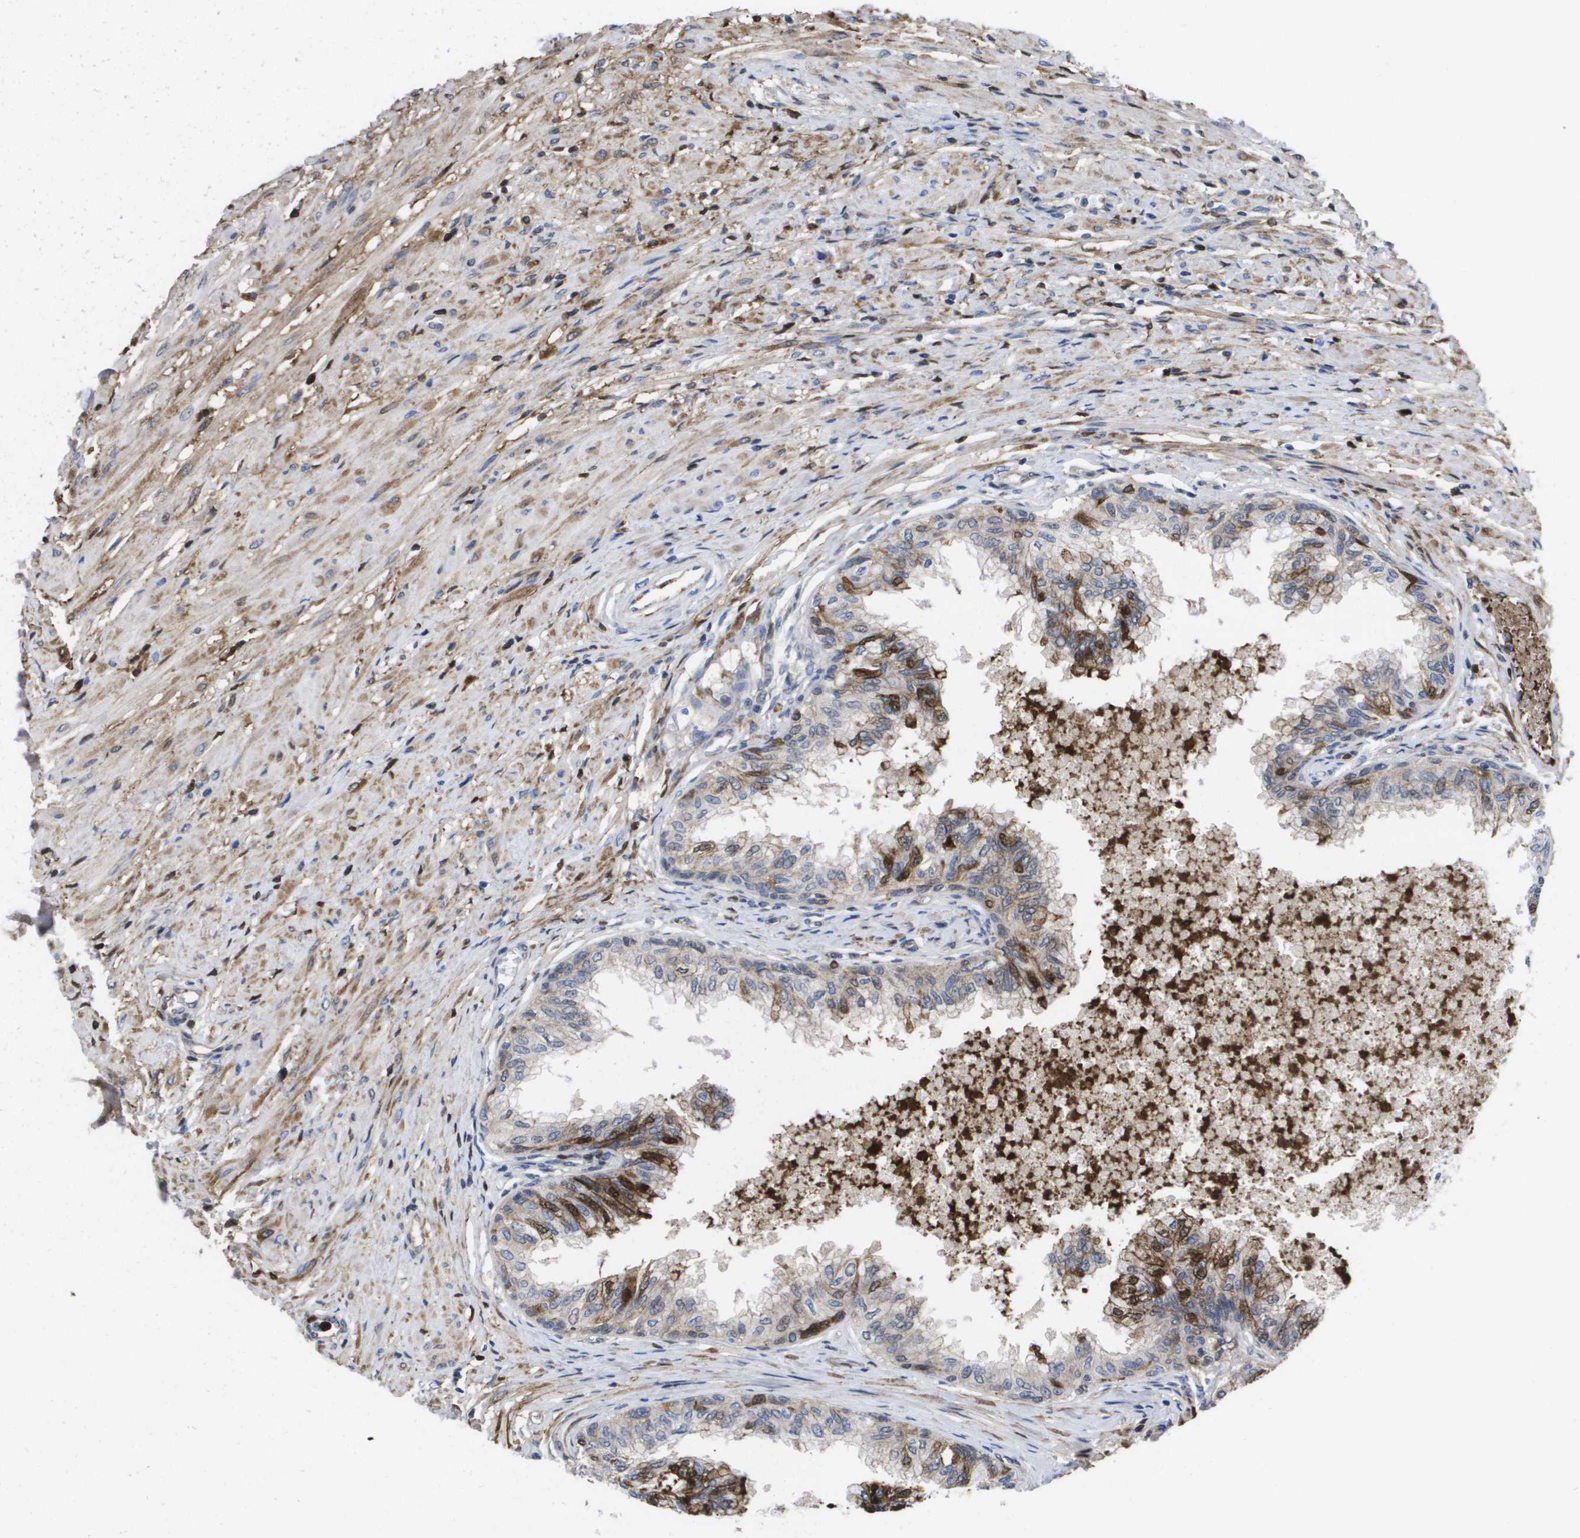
{"staining": {"intensity": "moderate", "quantity": "25%-75%", "location": "cytoplasmic/membranous"}, "tissue": "prostate", "cell_type": "Glandular cells", "image_type": "normal", "snomed": [{"axis": "morphology", "description": "Normal tissue, NOS"}, {"axis": "topography", "description": "Prostate"}, {"axis": "topography", "description": "Seminal veicle"}], "caption": "Immunohistochemistry photomicrograph of normal prostate: human prostate stained using IHC exhibits medium levels of moderate protein expression localized specifically in the cytoplasmic/membranous of glandular cells, appearing as a cytoplasmic/membranous brown color.", "gene": "SERPINC1", "patient": {"sex": "male", "age": 60}}